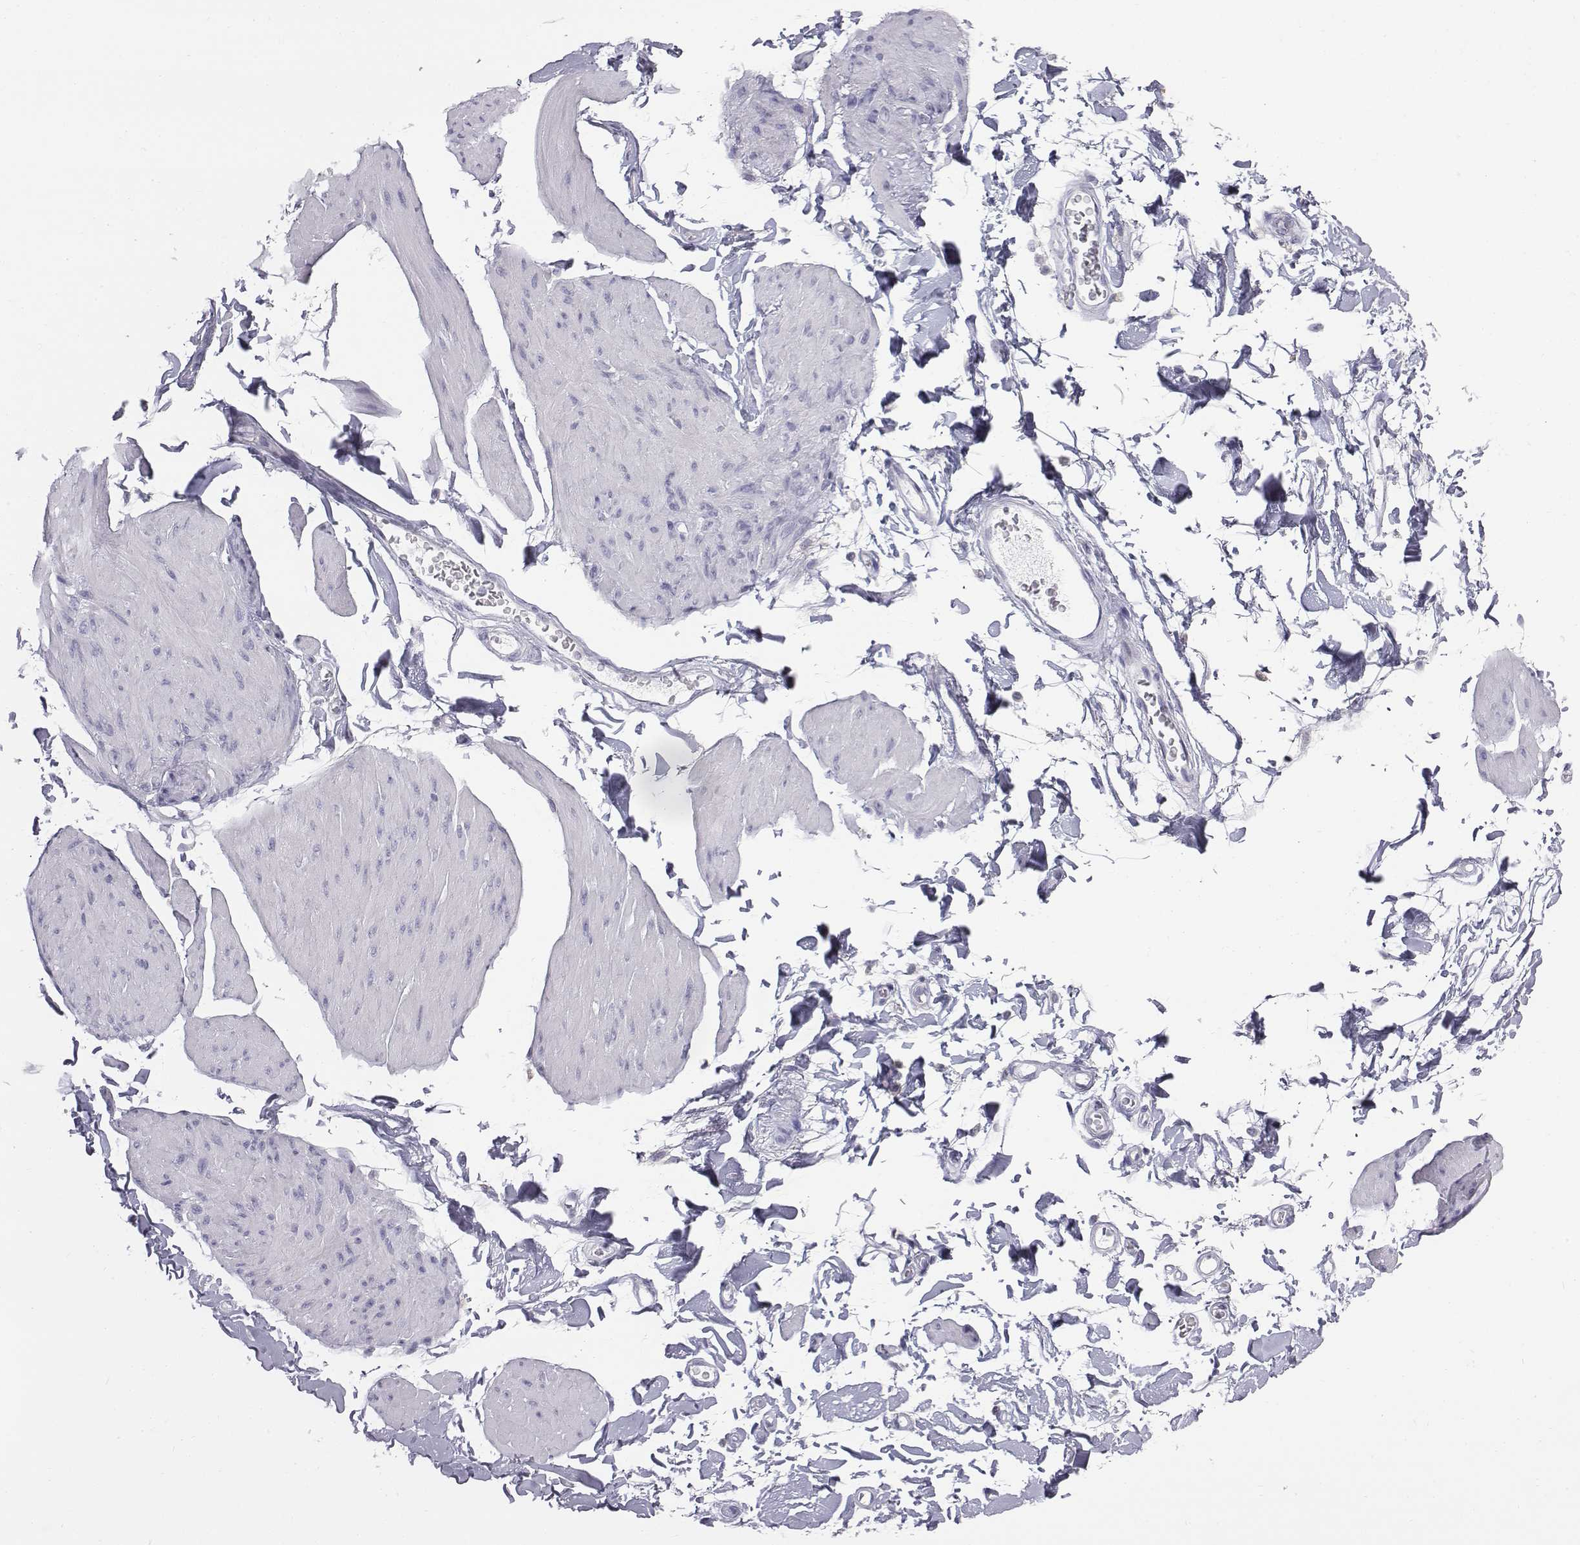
{"staining": {"intensity": "negative", "quantity": "none", "location": "none"}, "tissue": "smooth muscle", "cell_type": "Smooth muscle cells", "image_type": "normal", "snomed": [{"axis": "morphology", "description": "Normal tissue, NOS"}, {"axis": "topography", "description": "Adipose tissue"}, {"axis": "topography", "description": "Smooth muscle"}, {"axis": "topography", "description": "Peripheral nerve tissue"}], "caption": "High magnification brightfield microscopy of normal smooth muscle stained with DAB (brown) and counterstained with hematoxylin (blue): smooth muscle cells show no significant positivity.", "gene": "C6orf58", "patient": {"sex": "male", "age": 83}}